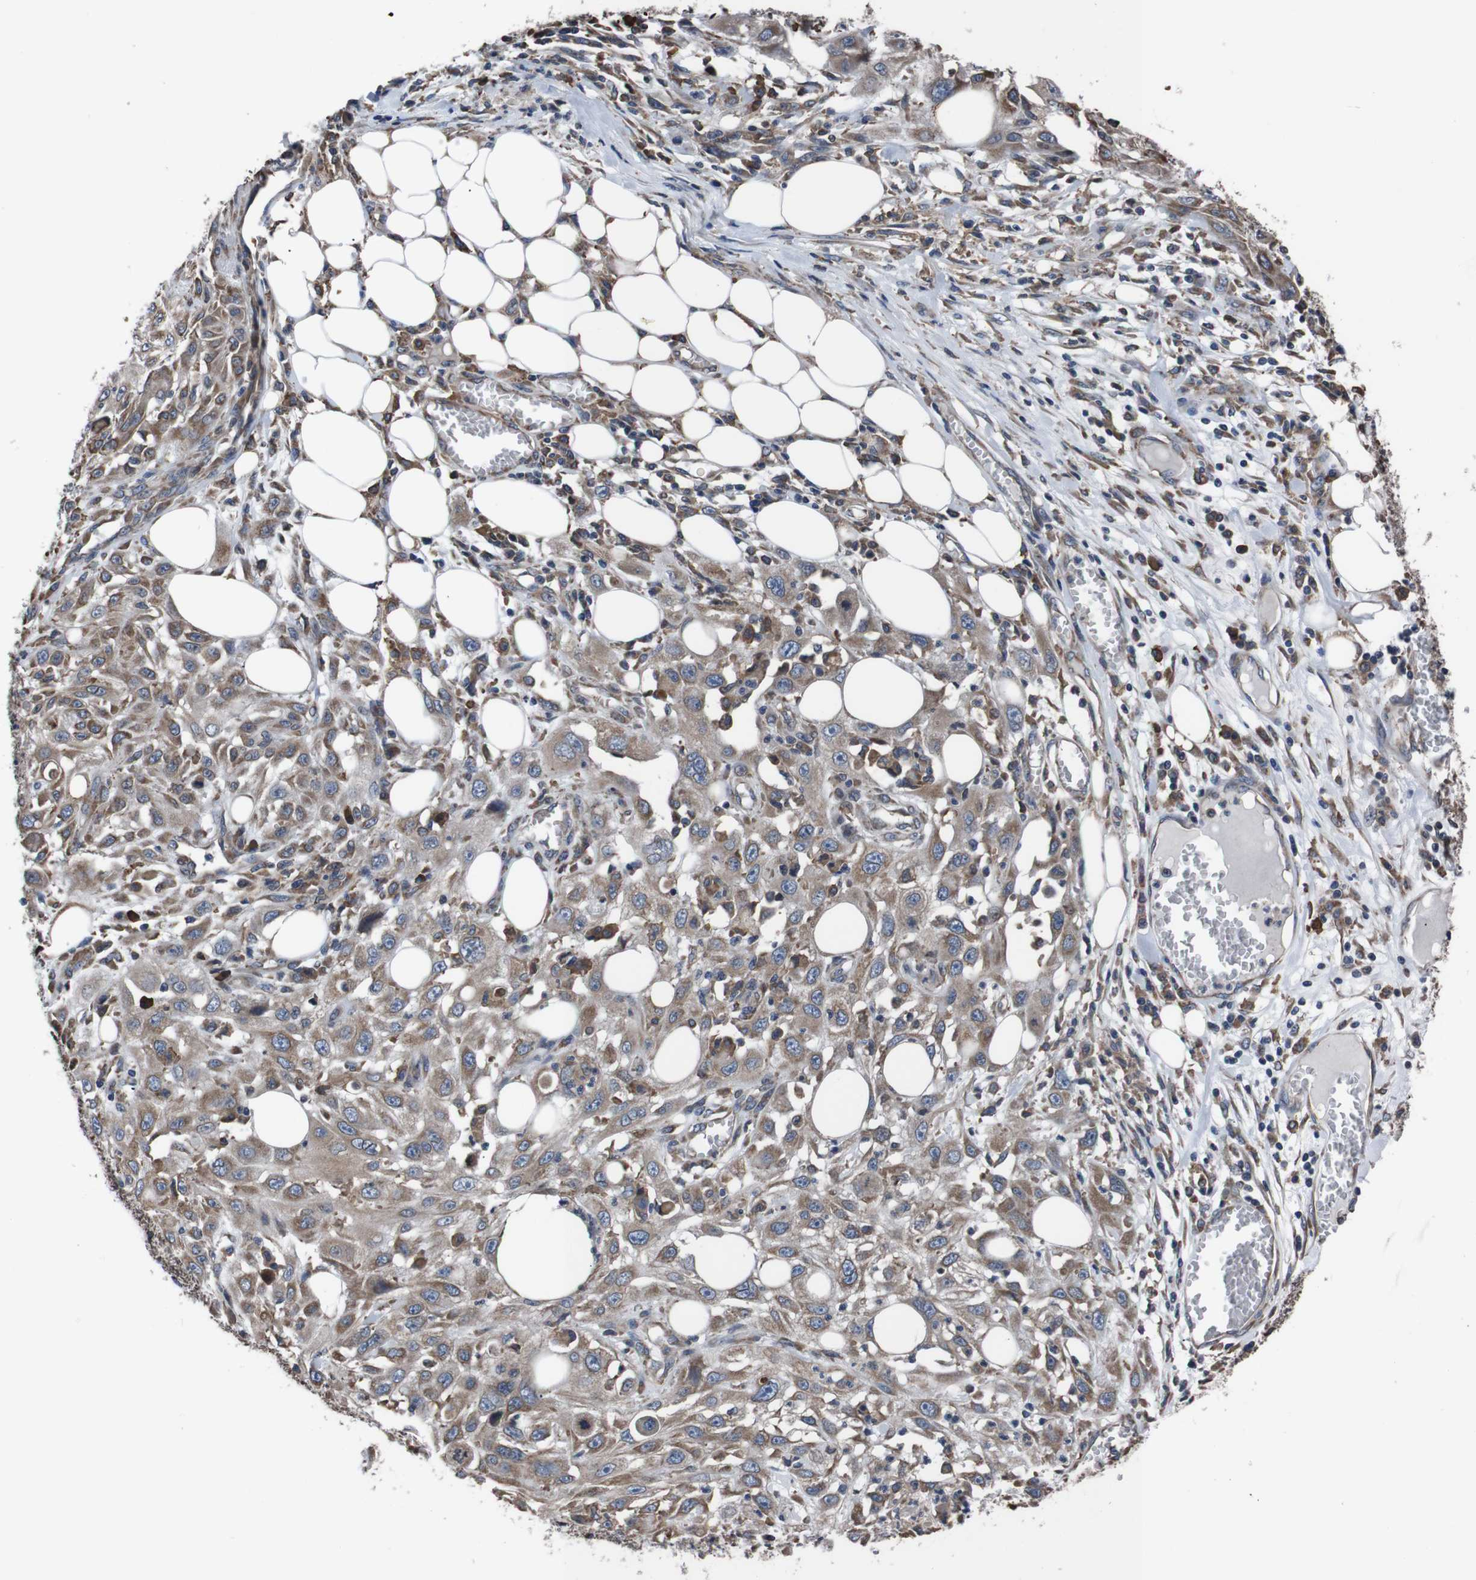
{"staining": {"intensity": "moderate", "quantity": ">75%", "location": "cytoplasmic/membranous"}, "tissue": "skin cancer", "cell_type": "Tumor cells", "image_type": "cancer", "snomed": [{"axis": "morphology", "description": "Squamous cell carcinoma, NOS"}, {"axis": "topography", "description": "Skin"}], "caption": "Approximately >75% of tumor cells in human squamous cell carcinoma (skin) exhibit moderate cytoplasmic/membranous protein staining as visualized by brown immunohistochemical staining.", "gene": "SIGMAR1", "patient": {"sex": "male", "age": 75}}